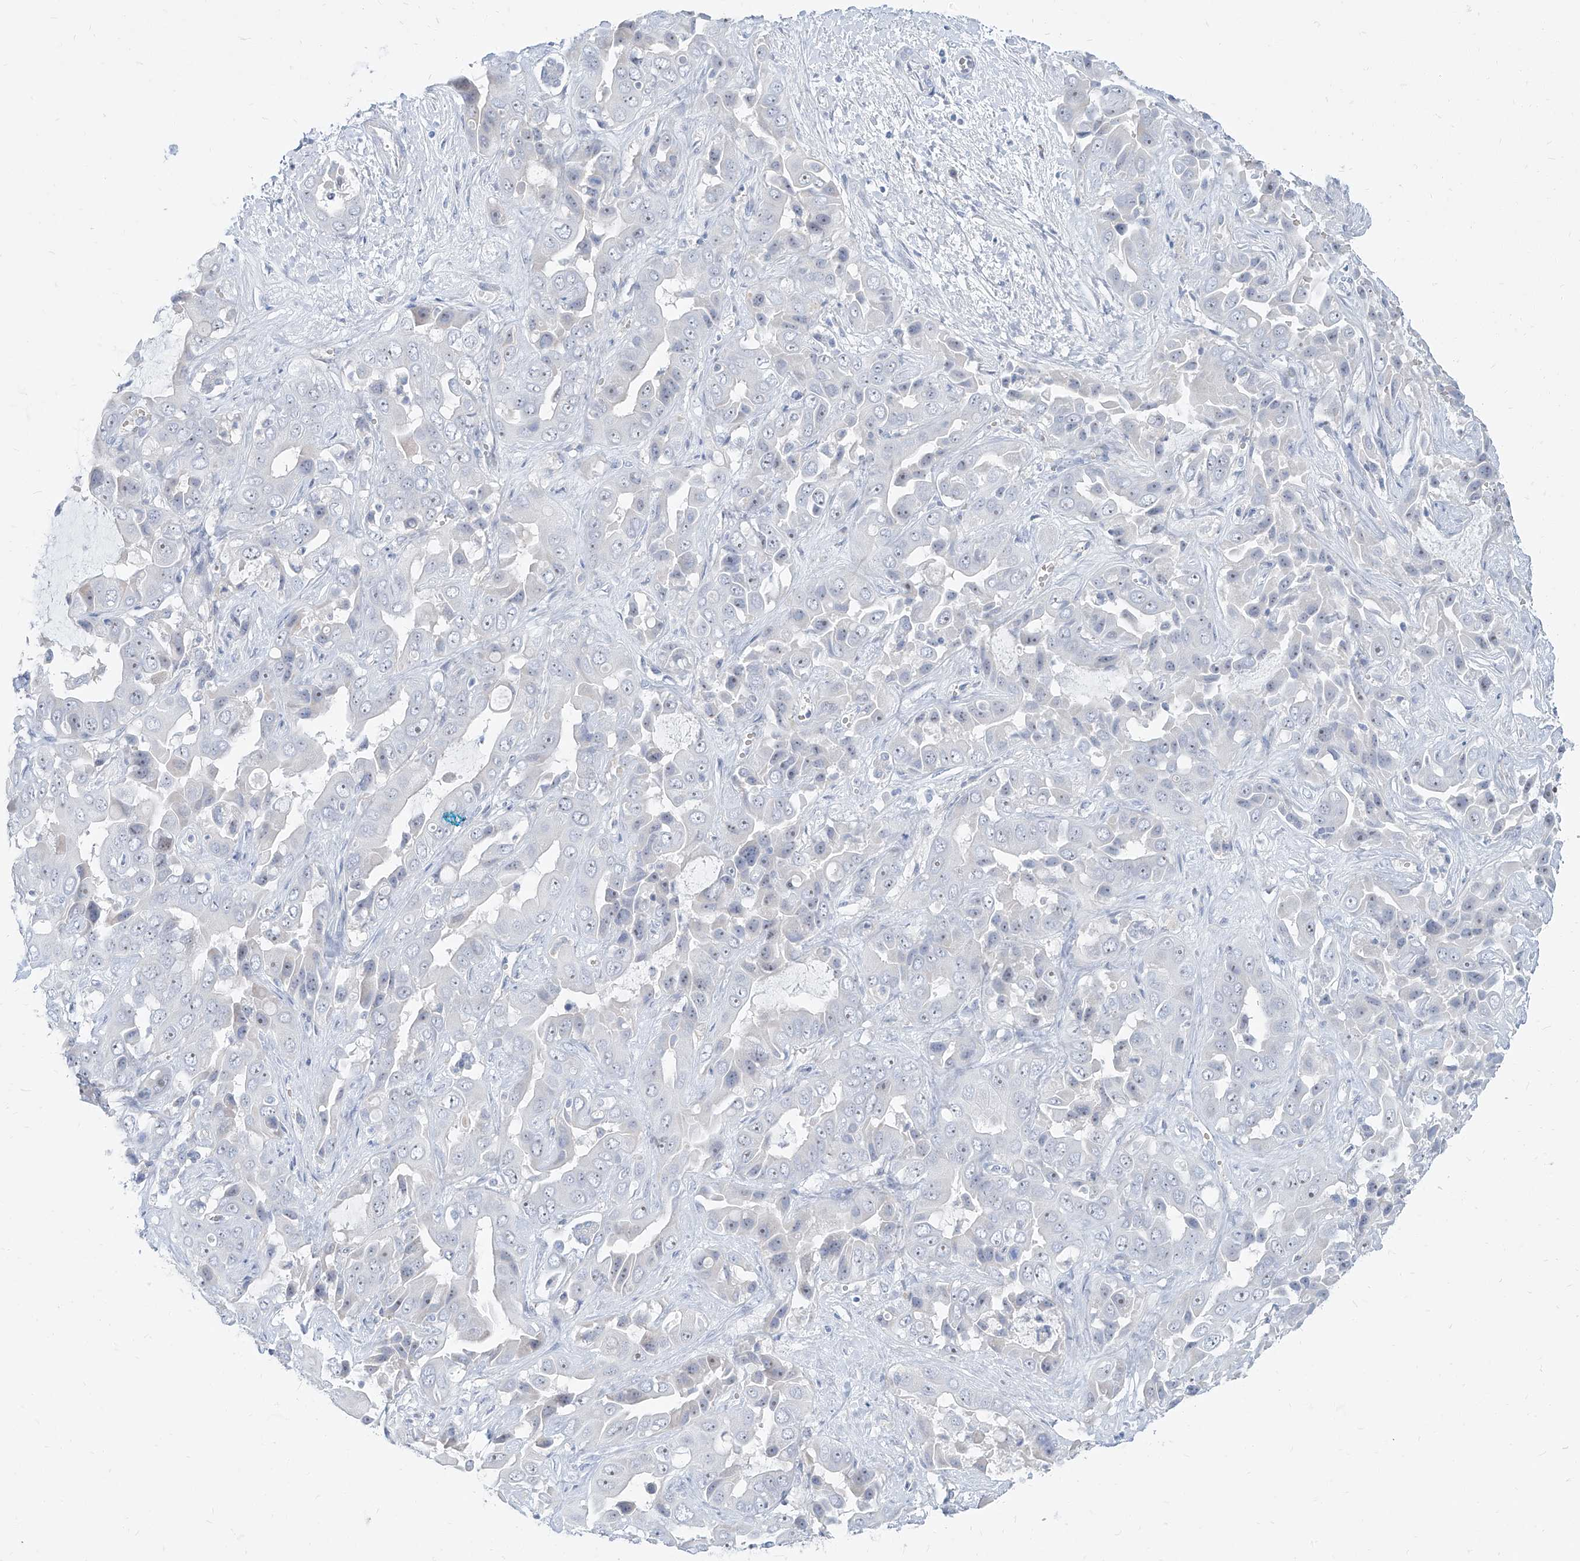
{"staining": {"intensity": "negative", "quantity": "none", "location": "none"}, "tissue": "liver cancer", "cell_type": "Tumor cells", "image_type": "cancer", "snomed": [{"axis": "morphology", "description": "Cholangiocarcinoma"}, {"axis": "topography", "description": "Liver"}], "caption": "Tumor cells show no significant protein staining in liver cancer.", "gene": "TXLNB", "patient": {"sex": "female", "age": 52}}